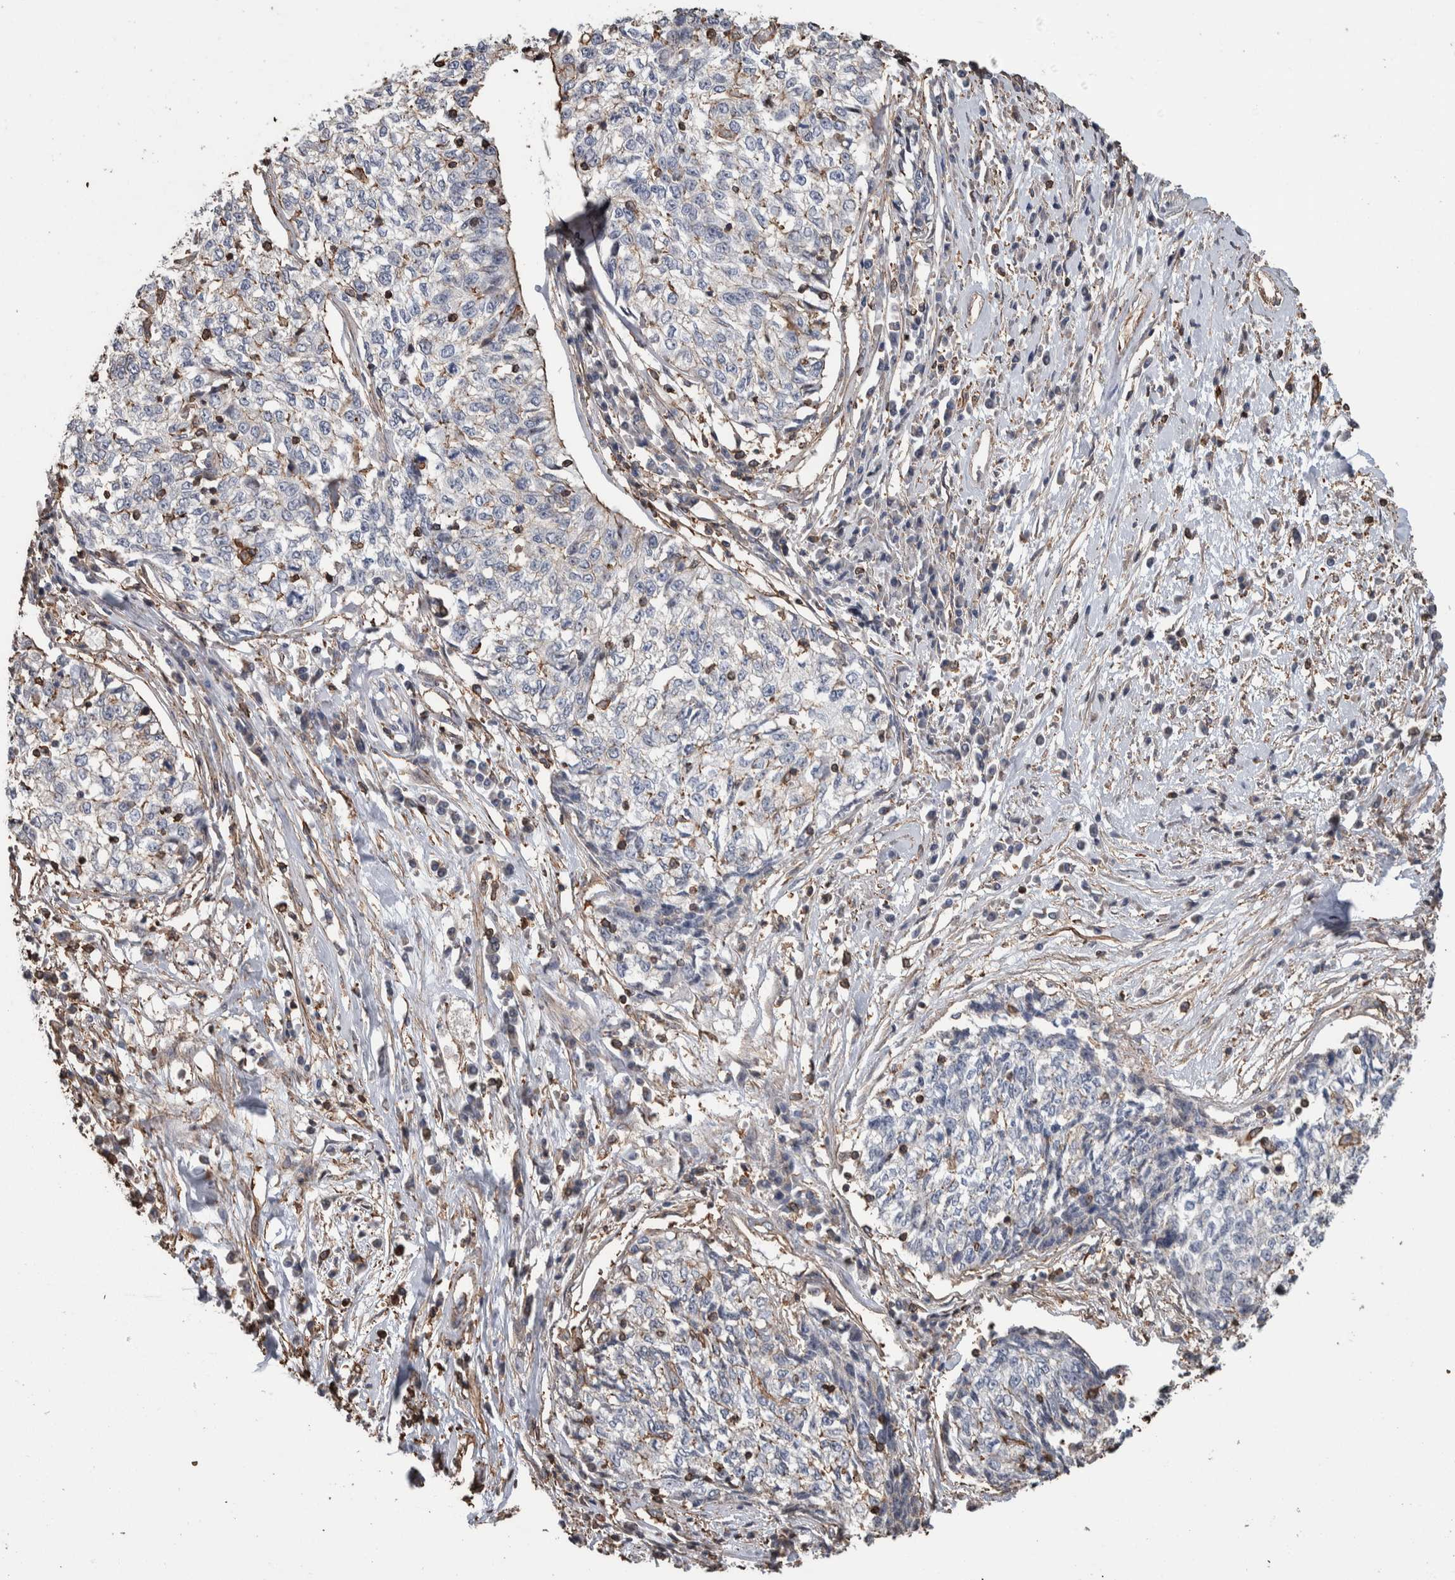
{"staining": {"intensity": "moderate", "quantity": "<25%", "location": "cytoplasmic/membranous"}, "tissue": "cervical cancer", "cell_type": "Tumor cells", "image_type": "cancer", "snomed": [{"axis": "morphology", "description": "Squamous cell carcinoma, NOS"}, {"axis": "topography", "description": "Cervix"}], "caption": "Human cervical cancer stained with a brown dye reveals moderate cytoplasmic/membranous positive staining in about <25% of tumor cells.", "gene": "ENPP2", "patient": {"sex": "female", "age": 57}}